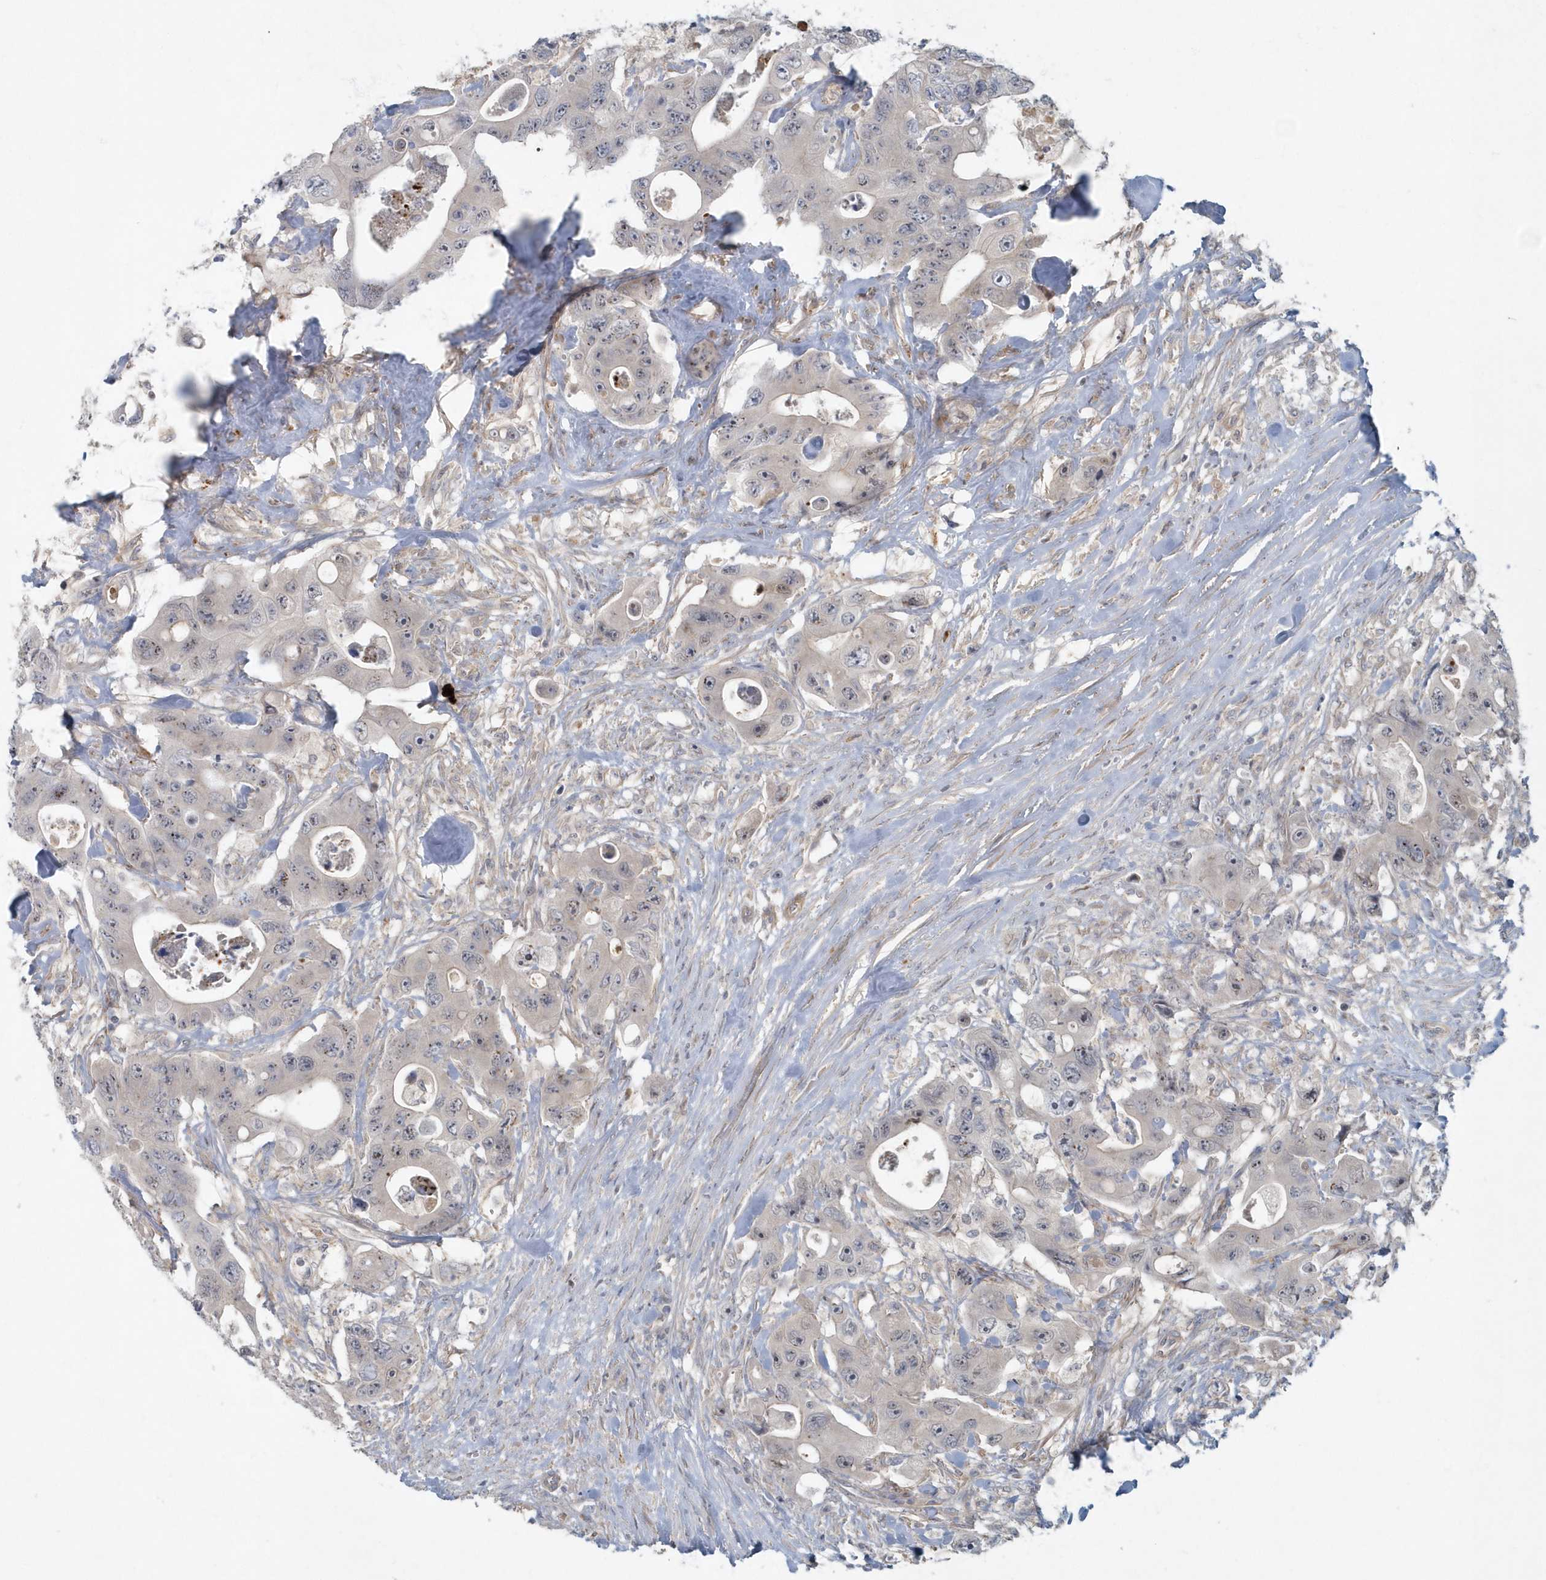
{"staining": {"intensity": "weak", "quantity": "<25%", "location": "nuclear"}, "tissue": "colorectal cancer", "cell_type": "Tumor cells", "image_type": "cancer", "snomed": [{"axis": "morphology", "description": "Adenocarcinoma, NOS"}, {"axis": "topography", "description": "Colon"}], "caption": "Colorectal cancer (adenocarcinoma) stained for a protein using immunohistochemistry demonstrates no positivity tumor cells.", "gene": "ARHGEF38", "patient": {"sex": "female", "age": 46}}